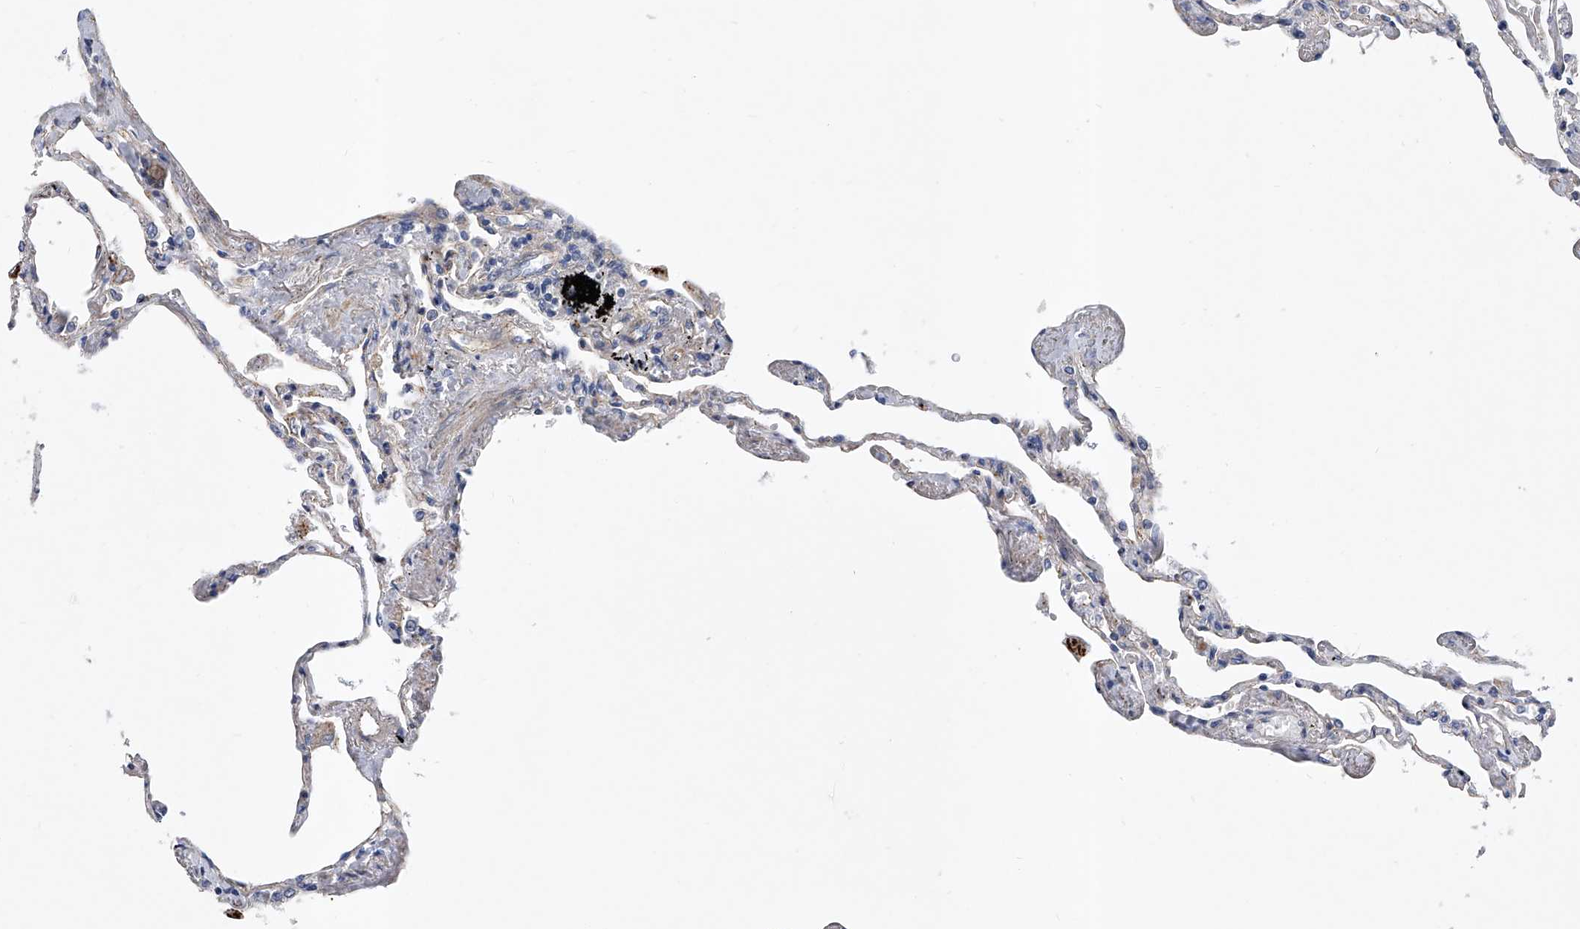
{"staining": {"intensity": "negative", "quantity": "none", "location": "none"}, "tissue": "lung", "cell_type": "Alveolar cells", "image_type": "normal", "snomed": [{"axis": "morphology", "description": "Normal tissue, NOS"}, {"axis": "topography", "description": "Lung"}], "caption": "DAB immunohistochemical staining of unremarkable lung exhibits no significant staining in alveolar cells. (Brightfield microscopy of DAB IHC at high magnification).", "gene": "ENSG00000250424", "patient": {"sex": "female", "age": 67}}